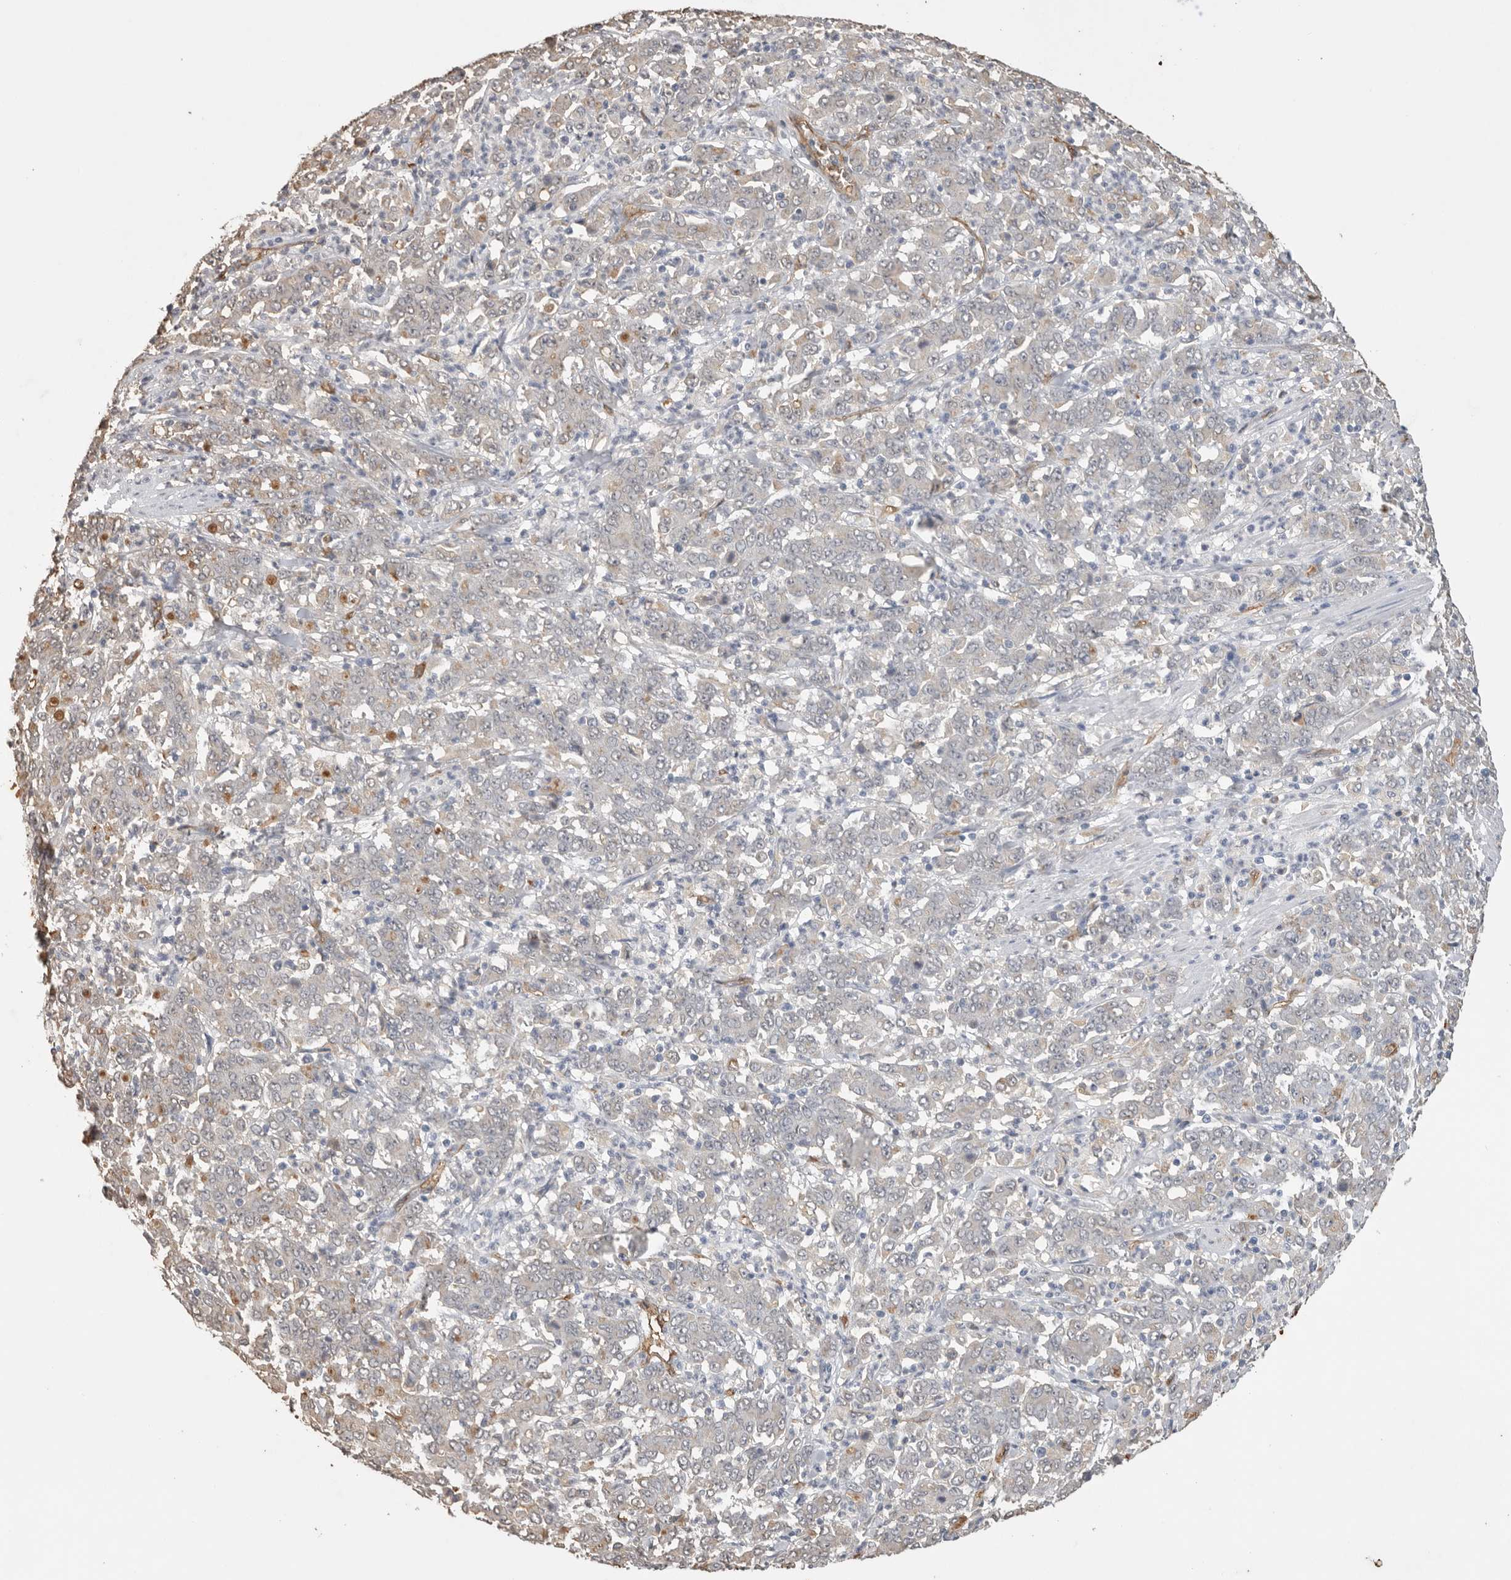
{"staining": {"intensity": "negative", "quantity": "none", "location": "none"}, "tissue": "stomach cancer", "cell_type": "Tumor cells", "image_type": "cancer", "snomed": [{"axis": "morphology", "description": "Adenocarcinoma, NOS"}, {"axis": "topography", "description": "Stomach, lower"}], "caption": "High magnification brightfield microscopy of adenocarcinoma (stomach) stained with DAB (brown) and counterstained with hematoxylin (blue): tumor cells show no significant staining.", "gene": "IL27", "patient": {"sex": "female", "age": 71}}